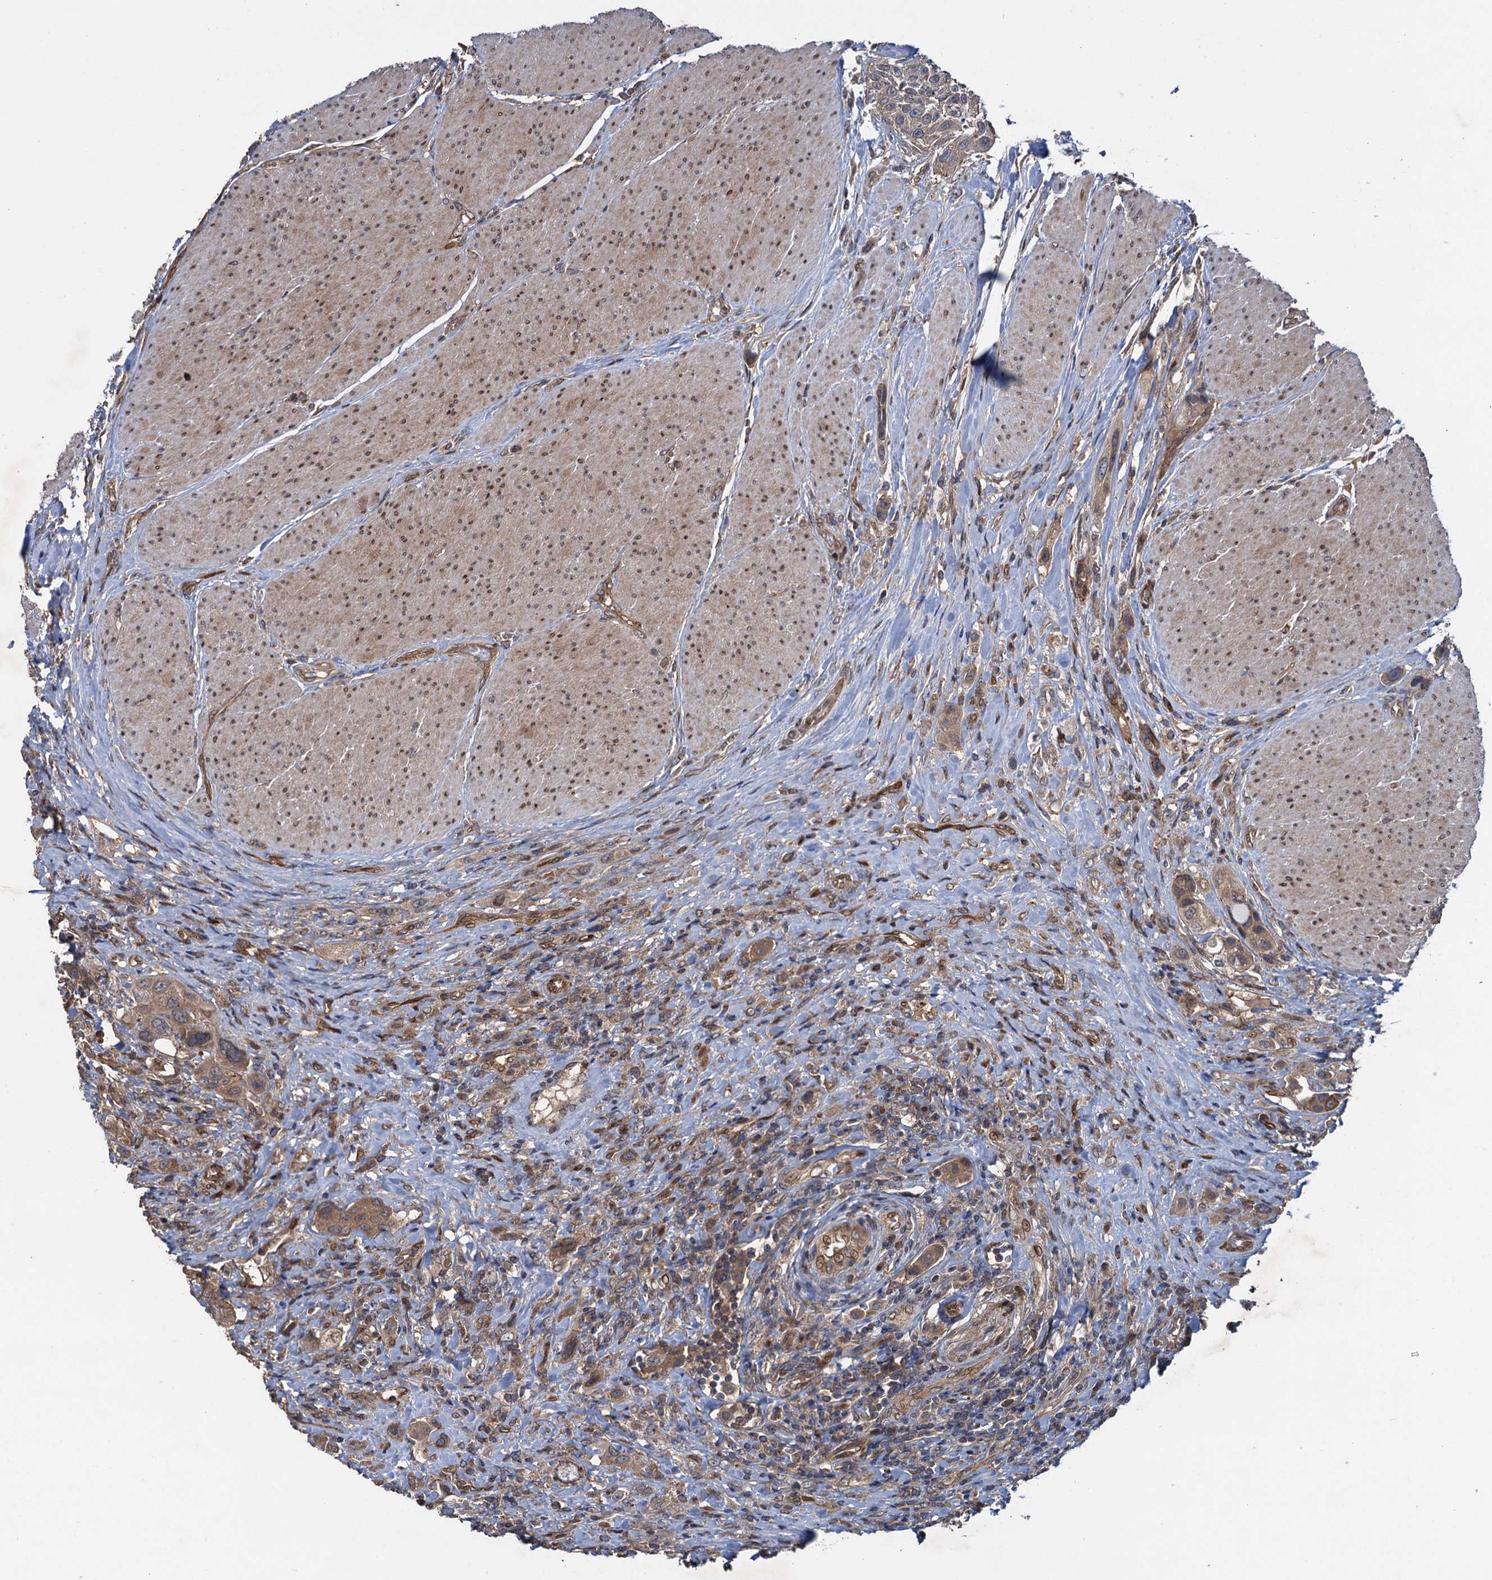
{"staining": {"intensity": "moderate", "quantity": ">75%", "location": "cytoplasmic/membranous"}, "tissue": "urothelial cancer", "cell_type": "Tumor cells", "image_type": "cancer", "snomed": [{"axis": "morphology", "description": "Urothelial carcinoma, High grade"}, {"axis": "topography", "description": "Urinary bladder"}], "caption": "Protein analysis of urothelial carcinoma (high-grade) tissue demonstrates moderate cytoplasmic/membranous expression in about >75% of tumor cells.", "gene": "RHOBTB1", "patient": {"sex": "male", "age": 50}}